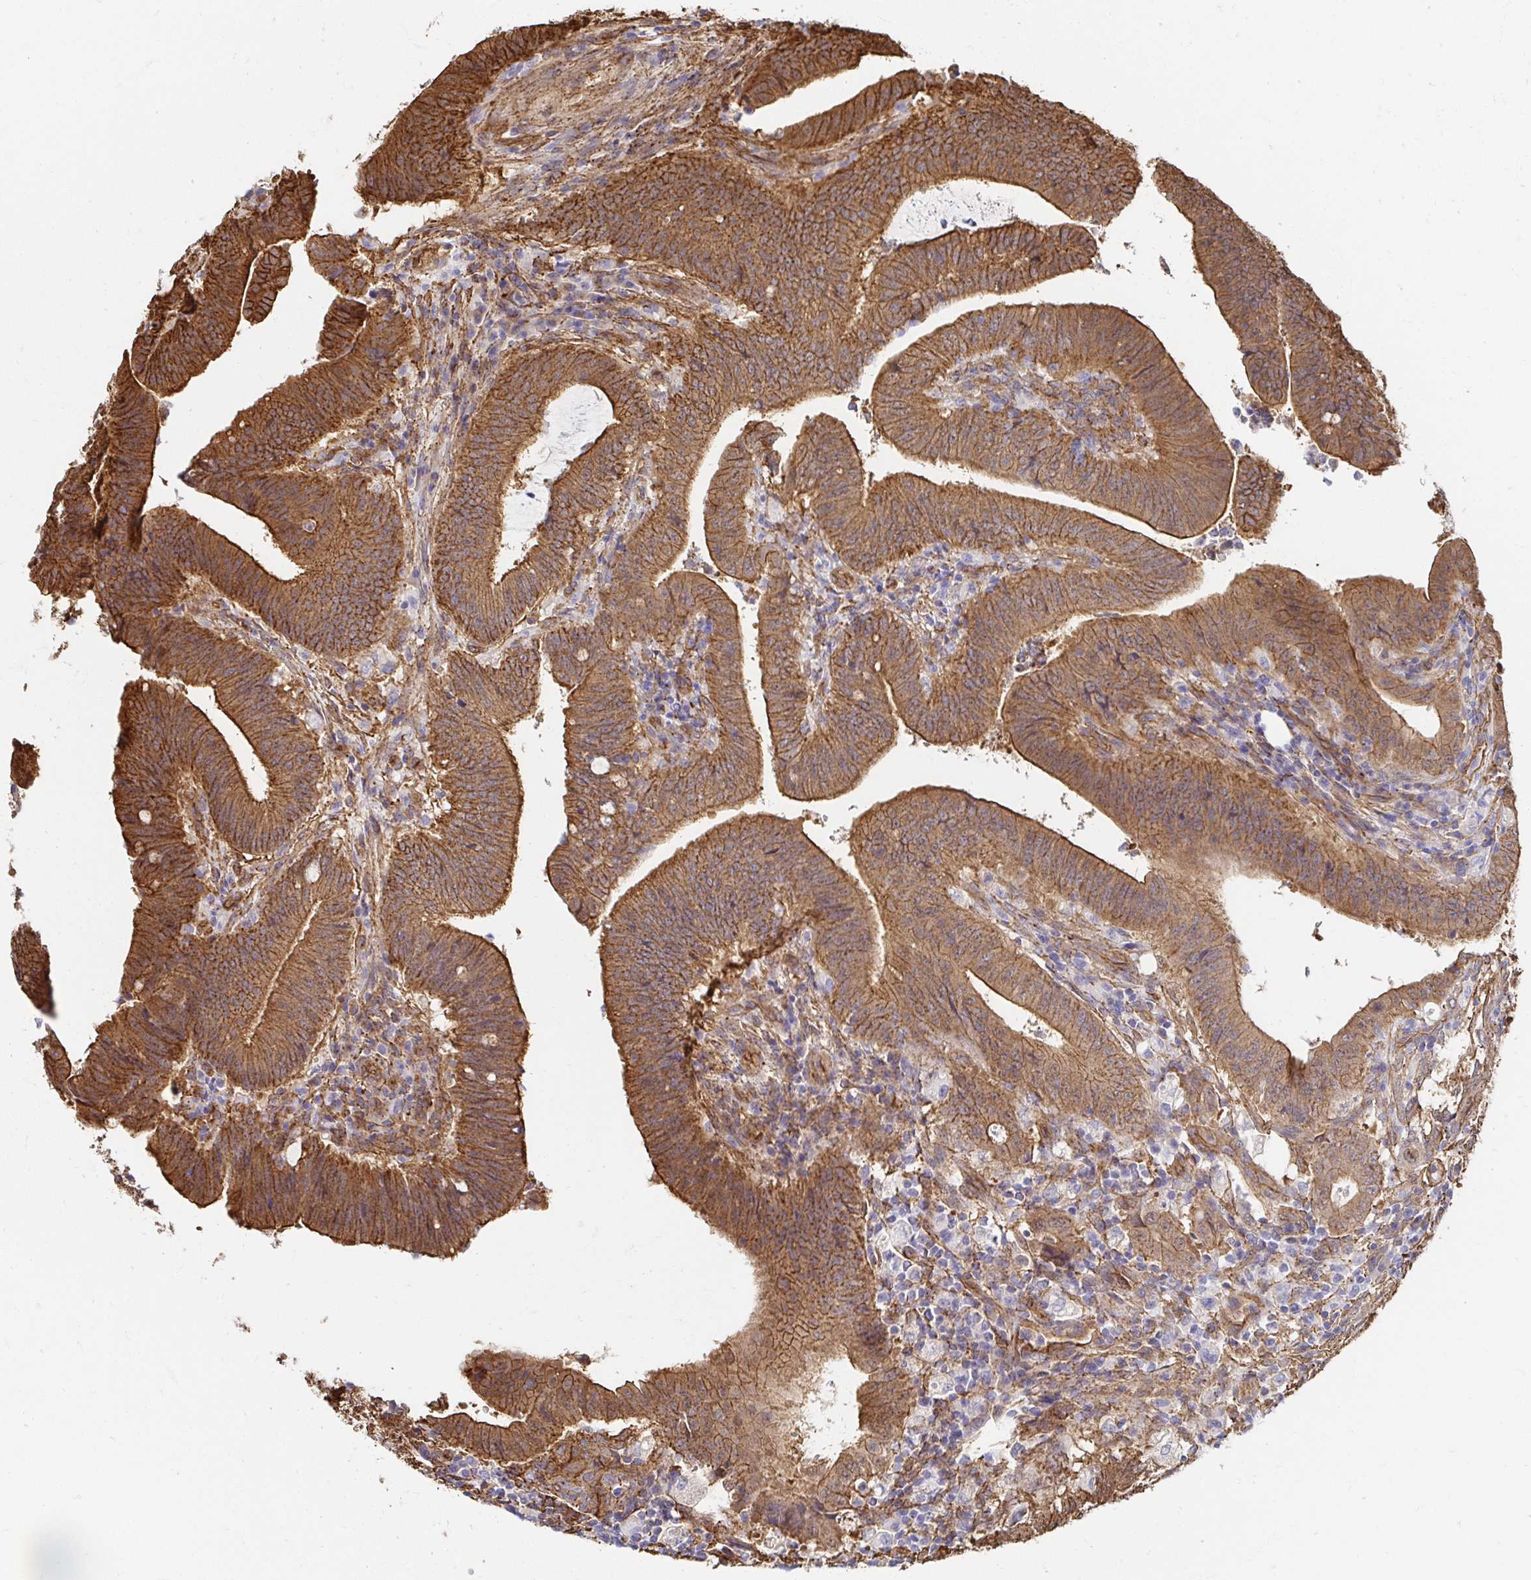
{"staining": {"intensity": "moderate", "quantity": ">75%", "location": "cytoplasmic/membranous"}, "tissue": "colorectal cancer", "cell_type": "Tumor cells", "image_type": "cancer", "snomed": [{"axis": "morphology", "description": "Adenocarcinoma, NOS"}, {"axis": "topography", "description": "Colon"}], "caption": "Immunohistochemistry (IHC) histopathology image of human adenocarcinoma (colorectal) stained for a protein (brown), which exhibits medium levels of moderate cytoplasmic/membranous positivity in about >75% of tumor cells.", "gene": "CTTN", "patient": {"sex": "female", "age": 43}}